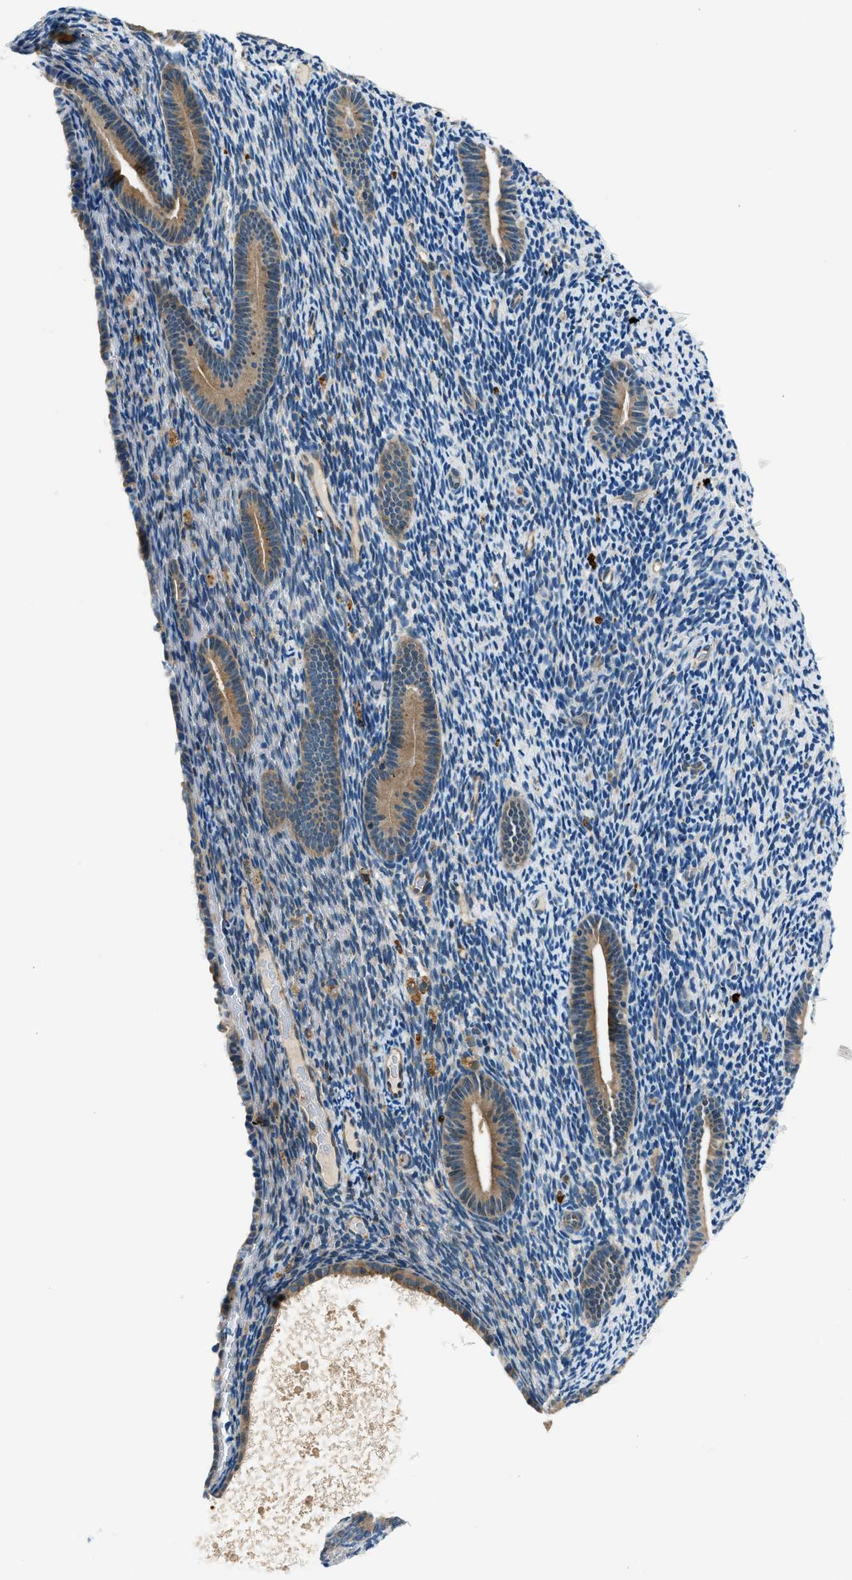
{"staining": {"intensity": "negative", "quantity": "none", "location": "none"}, "tissue": "endometrium", "cell_type": "Cells in endometrial stroma", "image_type": "normal", "snomed": [{"axis": "morphology", "description": "Normal tissue, NOS"}, {"axis": "topography", "description": "Endometrium"}], "caption": "A photomicrograph of endometrium stained for a protein exhibits no brown staining in cells in endometrial stroma. (DAB (3,3'-diaminobenzidine) IHC visualized using brightfield microscopy, high magnification).", "gene": "SLC19A2", "patient": {"sex": "female", "age": 51}}